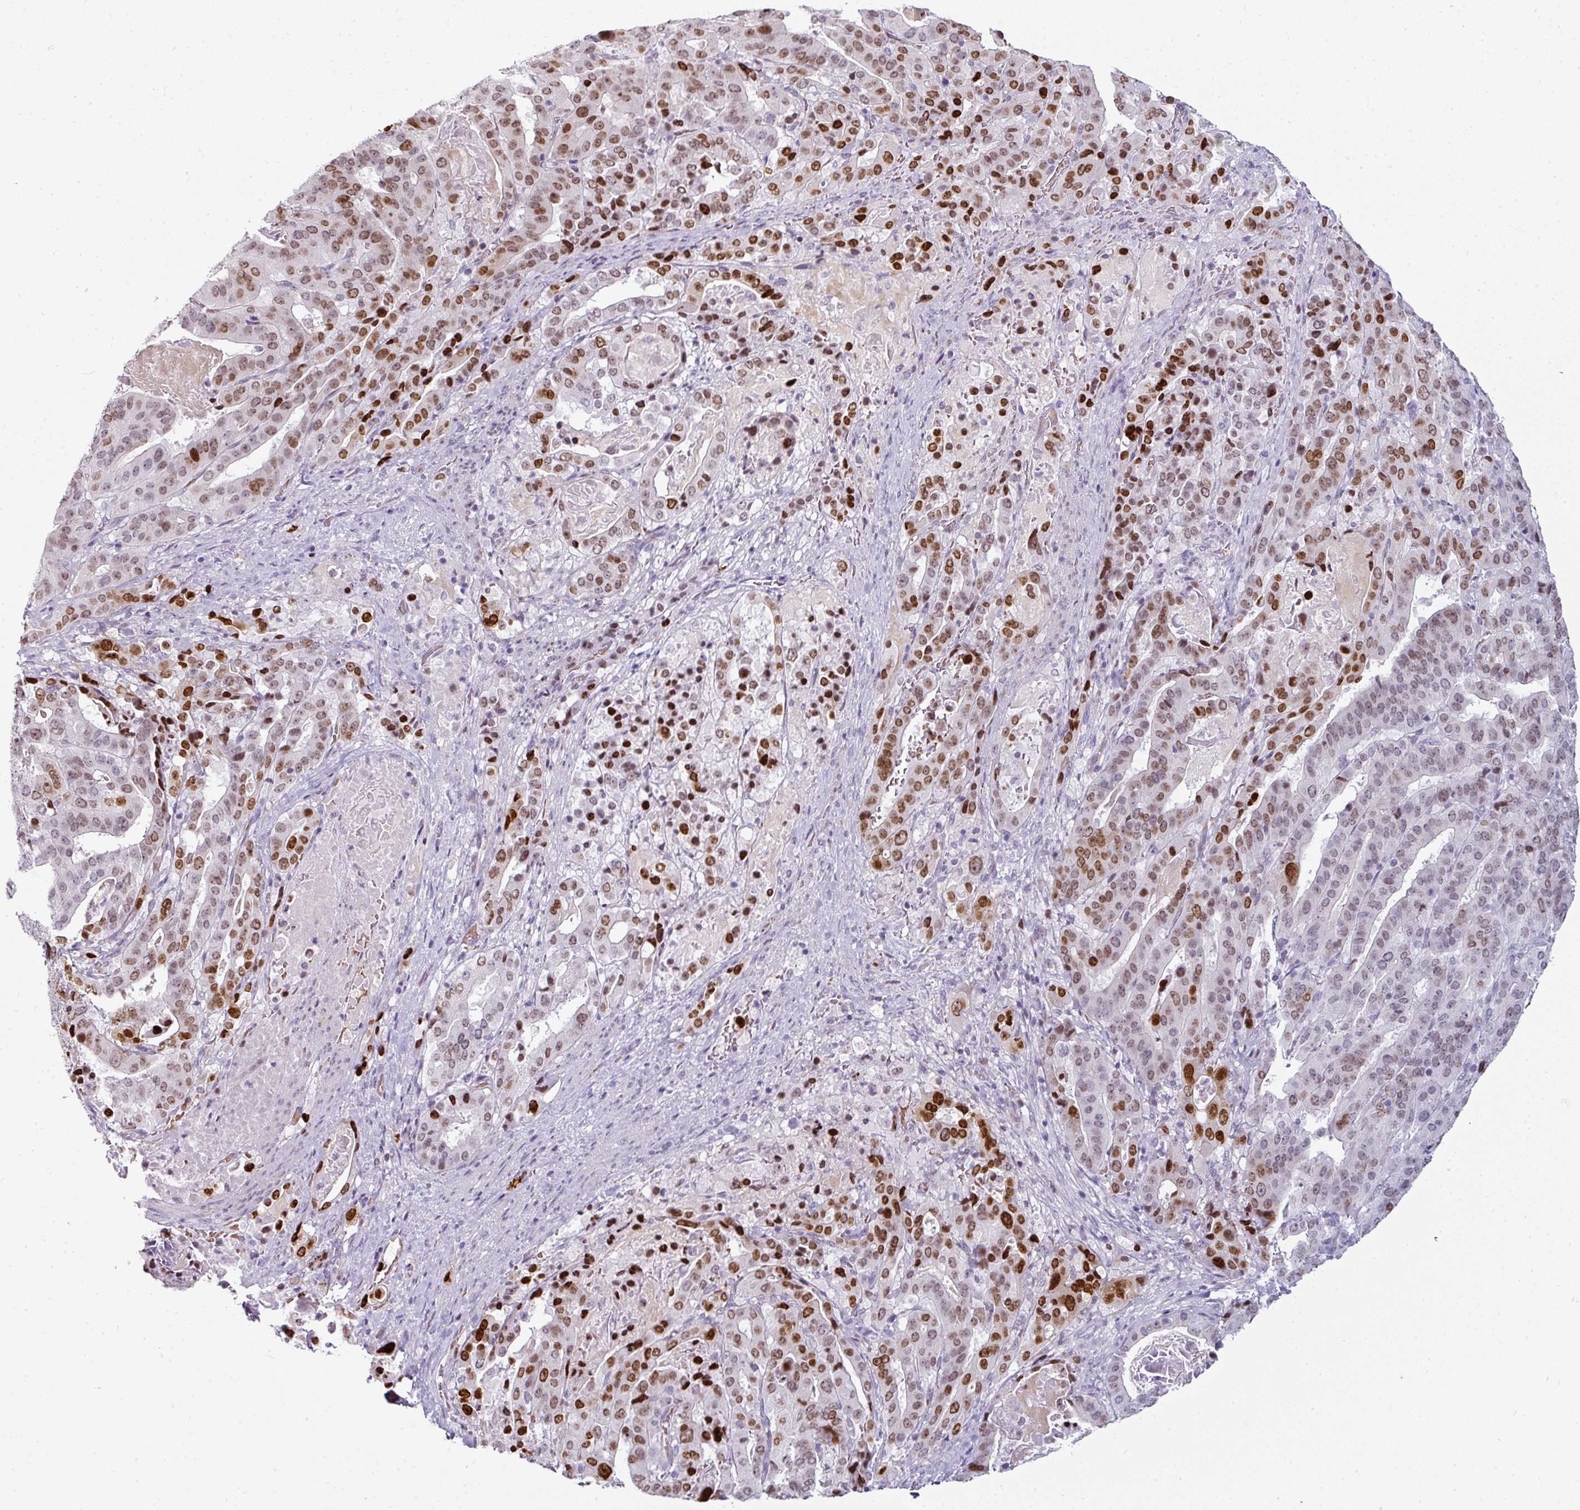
{"staining": {"intensity": "strong", "quantity": ">75%", "location": "nuclear"}, "tissue": "stomach cancer", "cell_type": "Tumor cells", "image_type": "cancer", "snomed": [{"axis": "morphology", "description": "Adenocarcinoma, NOS"}, {"axis": "topography", "description": "Stomach"}], "caption": "Immunohistochemical staining of stomach cancer shows strong nuclear protein expression in about >75% of tumor cells.", "gene": "SYT8", "patient": {"sex": "male", "age": 48}}